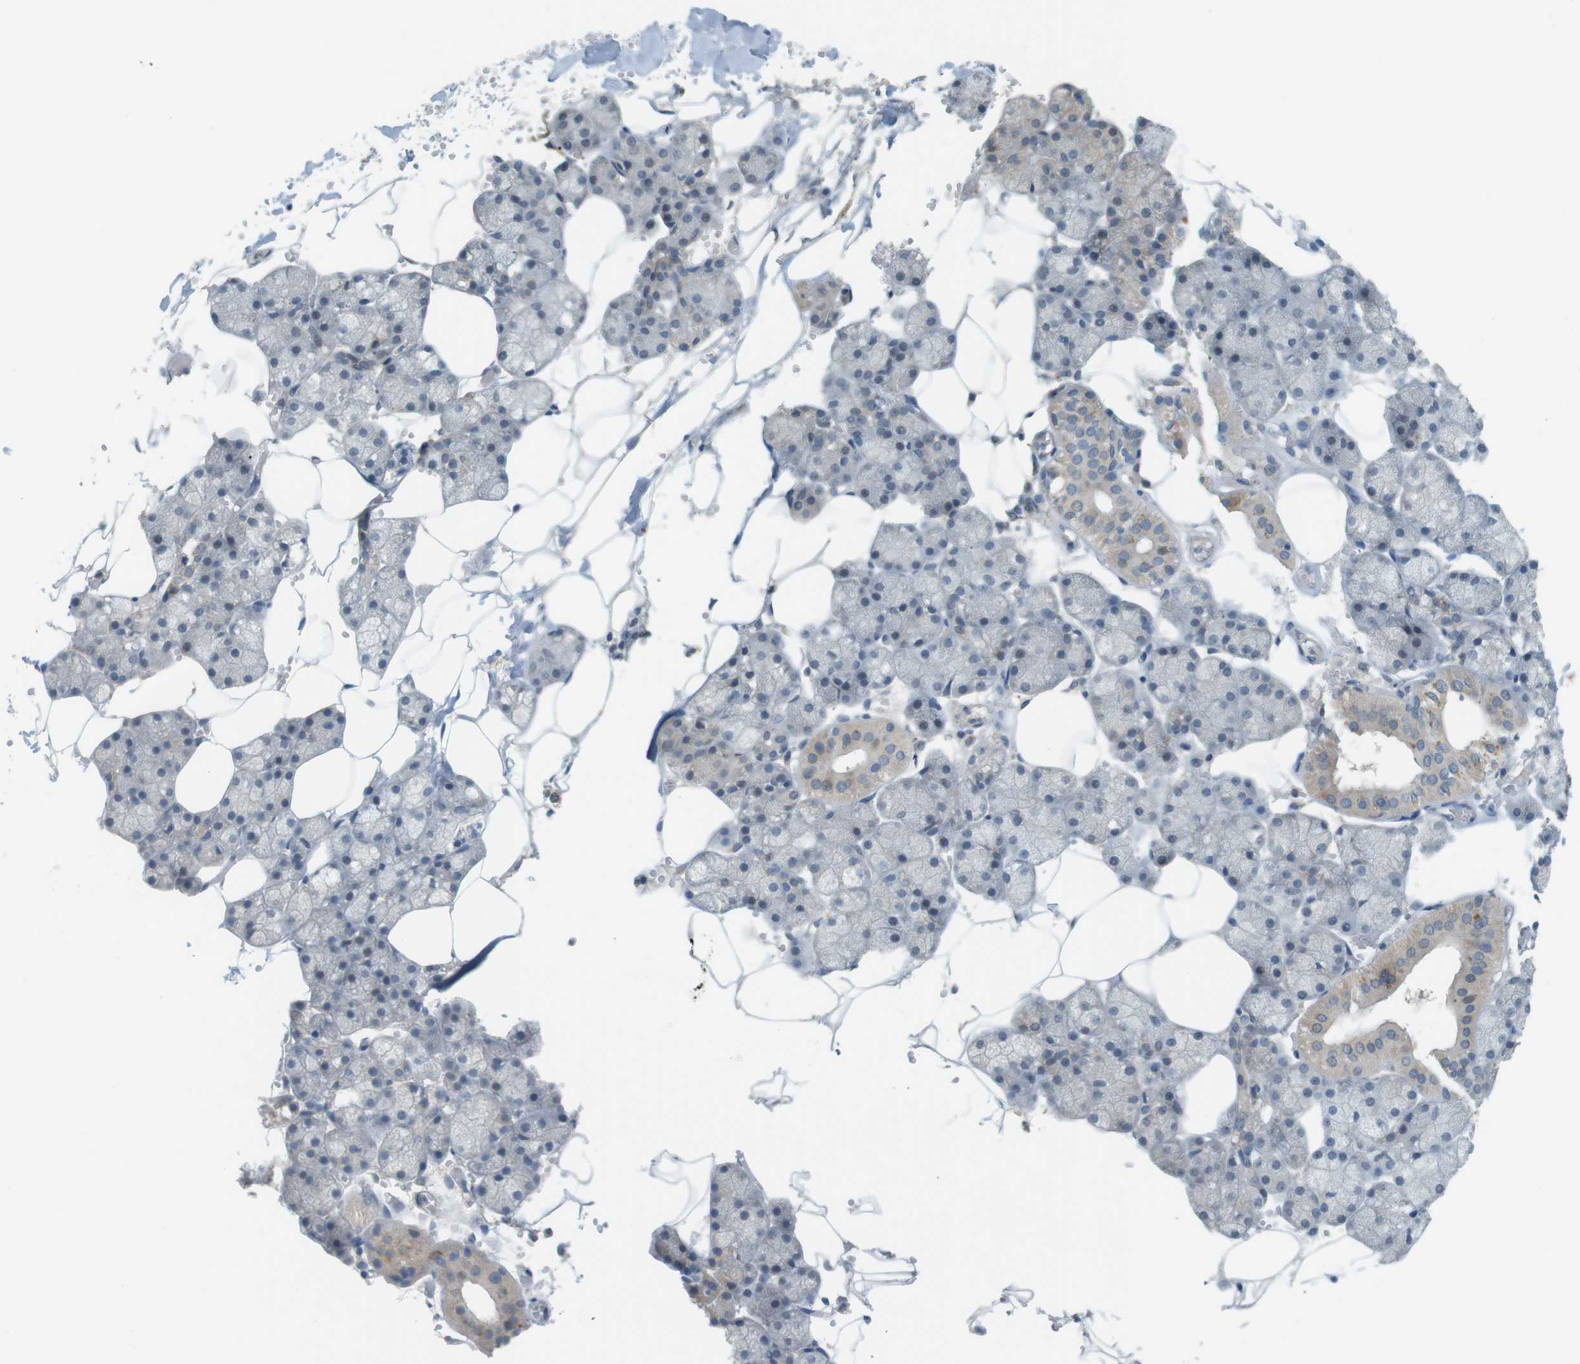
{"staining": {"intensity": "moderate", "quantity": "25%-75%", "location": "cytoplasmic/membranous"}, "tissue": "salivary gland", "cell_type": "Glandular cells", "image_type": "normal", "snomed": [{"axis": "morphology", "description": "Normal tissue, NOS"}, {"axis": "topography", "description": "Salivary gland"}], "caption": "Protein analysis of benign salivary gland demonstrates moderate cytoplasmic/membranous positivity in about 25%-75% of glandular cells.", "gene": "UGT8", "patient": {"sex": "male", "age": 62}}